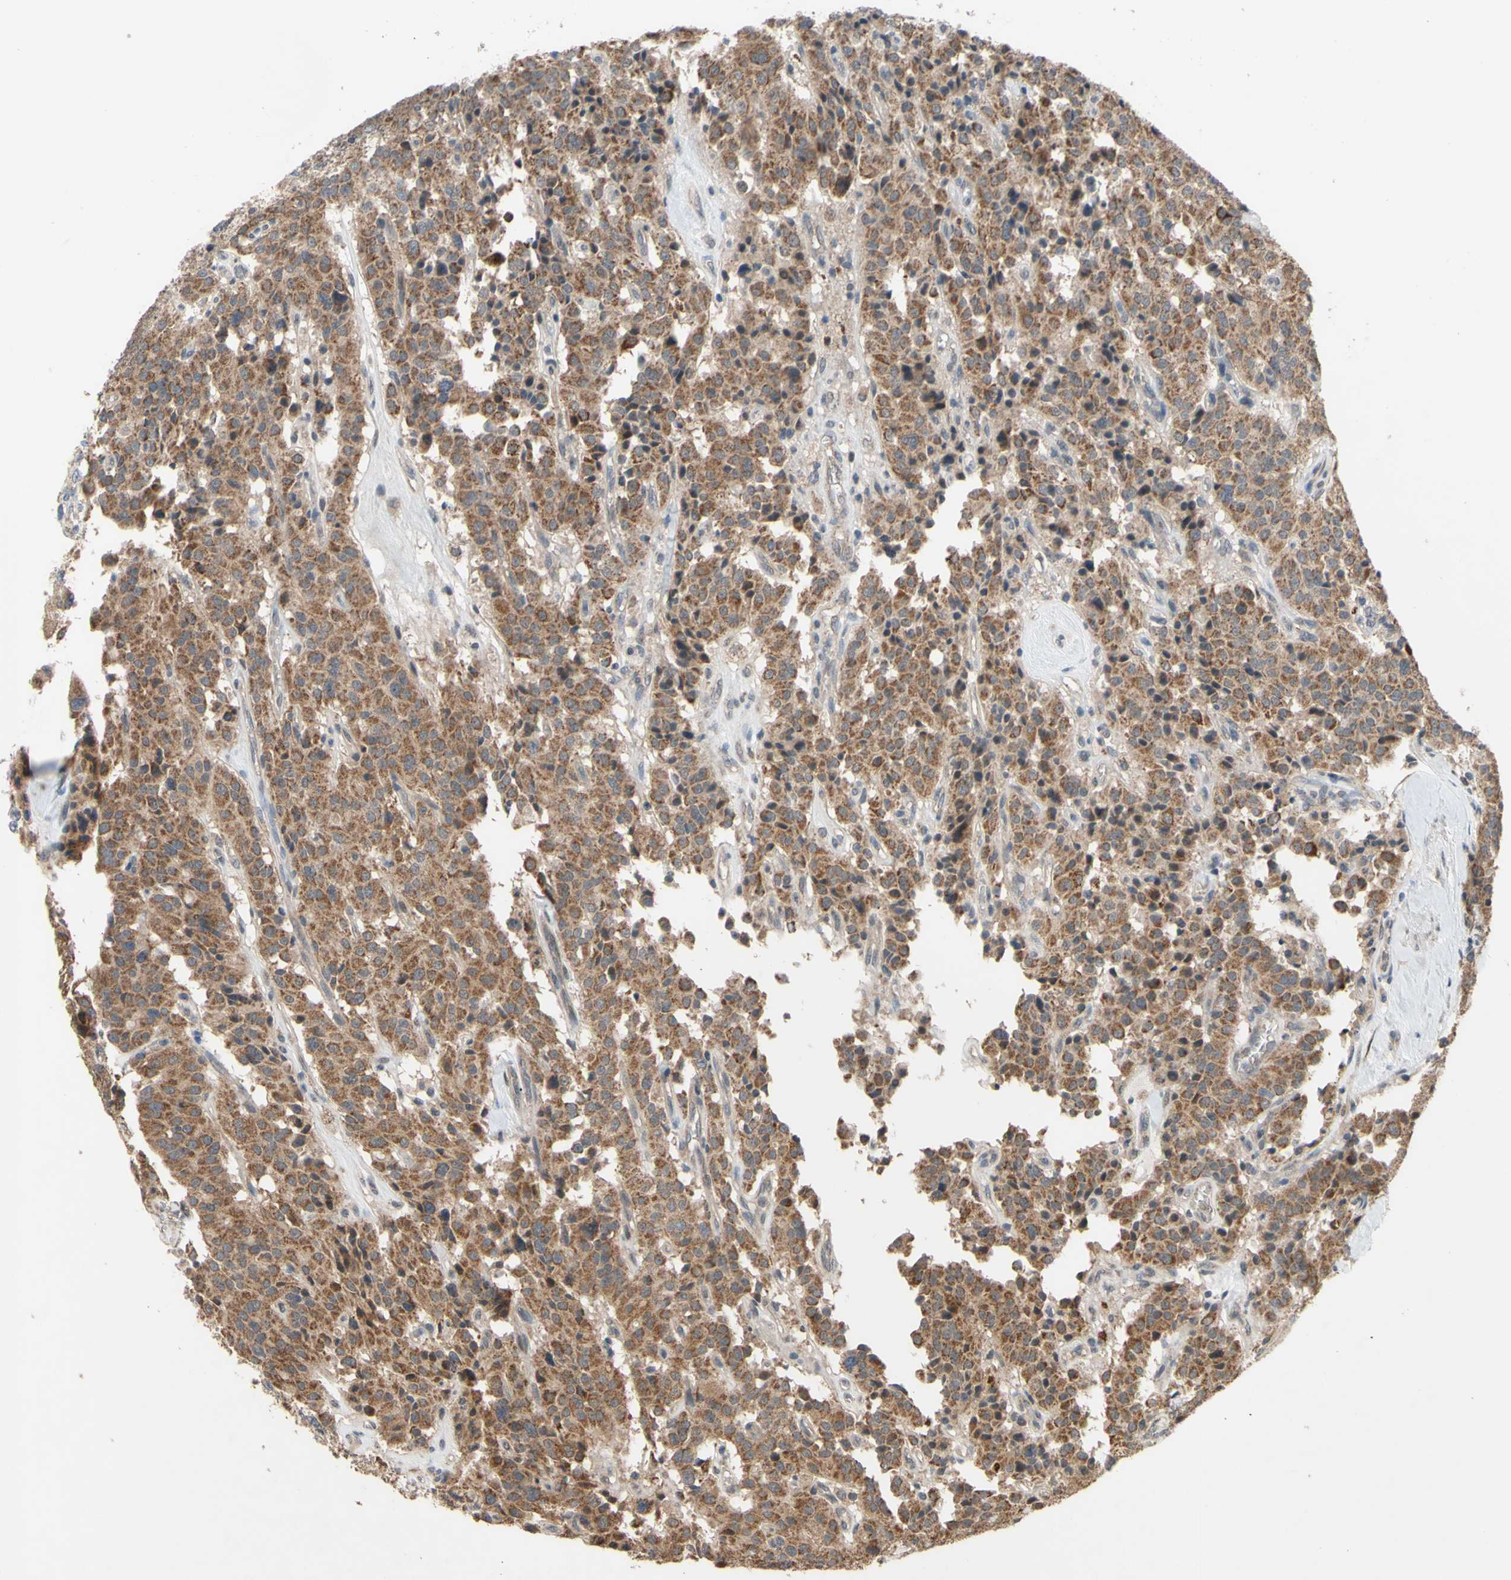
{"staining": {"intensity": "moderate", "quantity": ">75%", "location": "cytoplasmic/membranous"}, "tissue": "carcinoid", "cell_type": "Tumor cells", "image_type": "cancer", "snomed": [{"axis": "morphology", "description": "Carcinoid, malignant, NOS"}, {"axis": "topography", "description": "Lung"}], "caption": "Immunohistochemical staining of human carcinoid demonstrates medium levels of moderate cytoplasmic/membranous protein positivity in approximately >75% of tumor cells. (DAB IHC with brightfield microscopy, high magnification).", "gene": "CD164", "patient": {"sex": "male", "age": 30}}